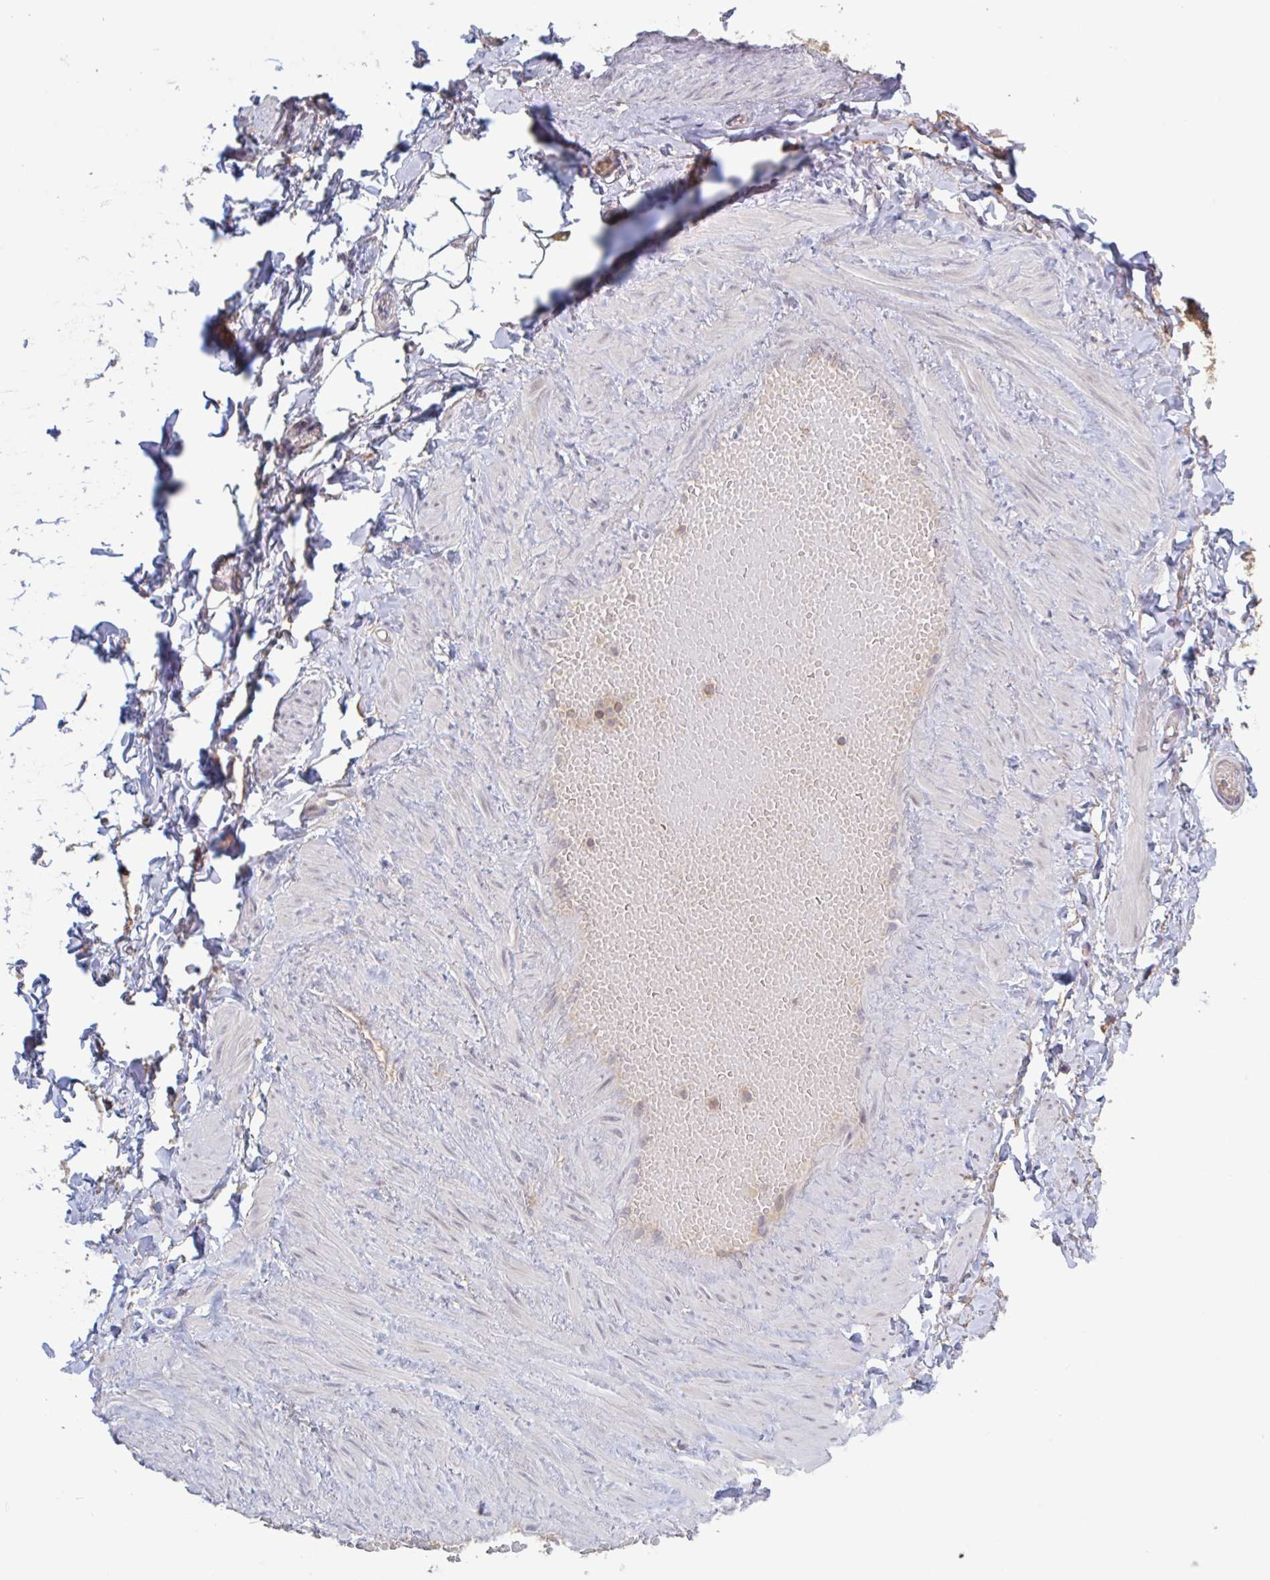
{"staining": {"intensity": "negative", "quantity": "none", "location": "none"}, "tissue": "adipose tissue", "cell_type": "Adipocytes", "image_type": "normal", "snomed": [{"axis": "morphology", "description": "Normal tissue, NOS"}, {"axis": "topography", "description": "Soft tissue"}, {"axis": "topography", "description": "Adipose tissue"}, {"axis": "topography", "description": "Vascular tissue"}, {"axis": "topography", "description": "Peripheral nerve tissue"}], "caption": "IHC photomicrograph of benign adipose tissue: human adipose tissue stained with DAB displays no significant protein expression in adipocytes.", "gene": "SURF1", "patient": {"sex": "male", "age": 29}}